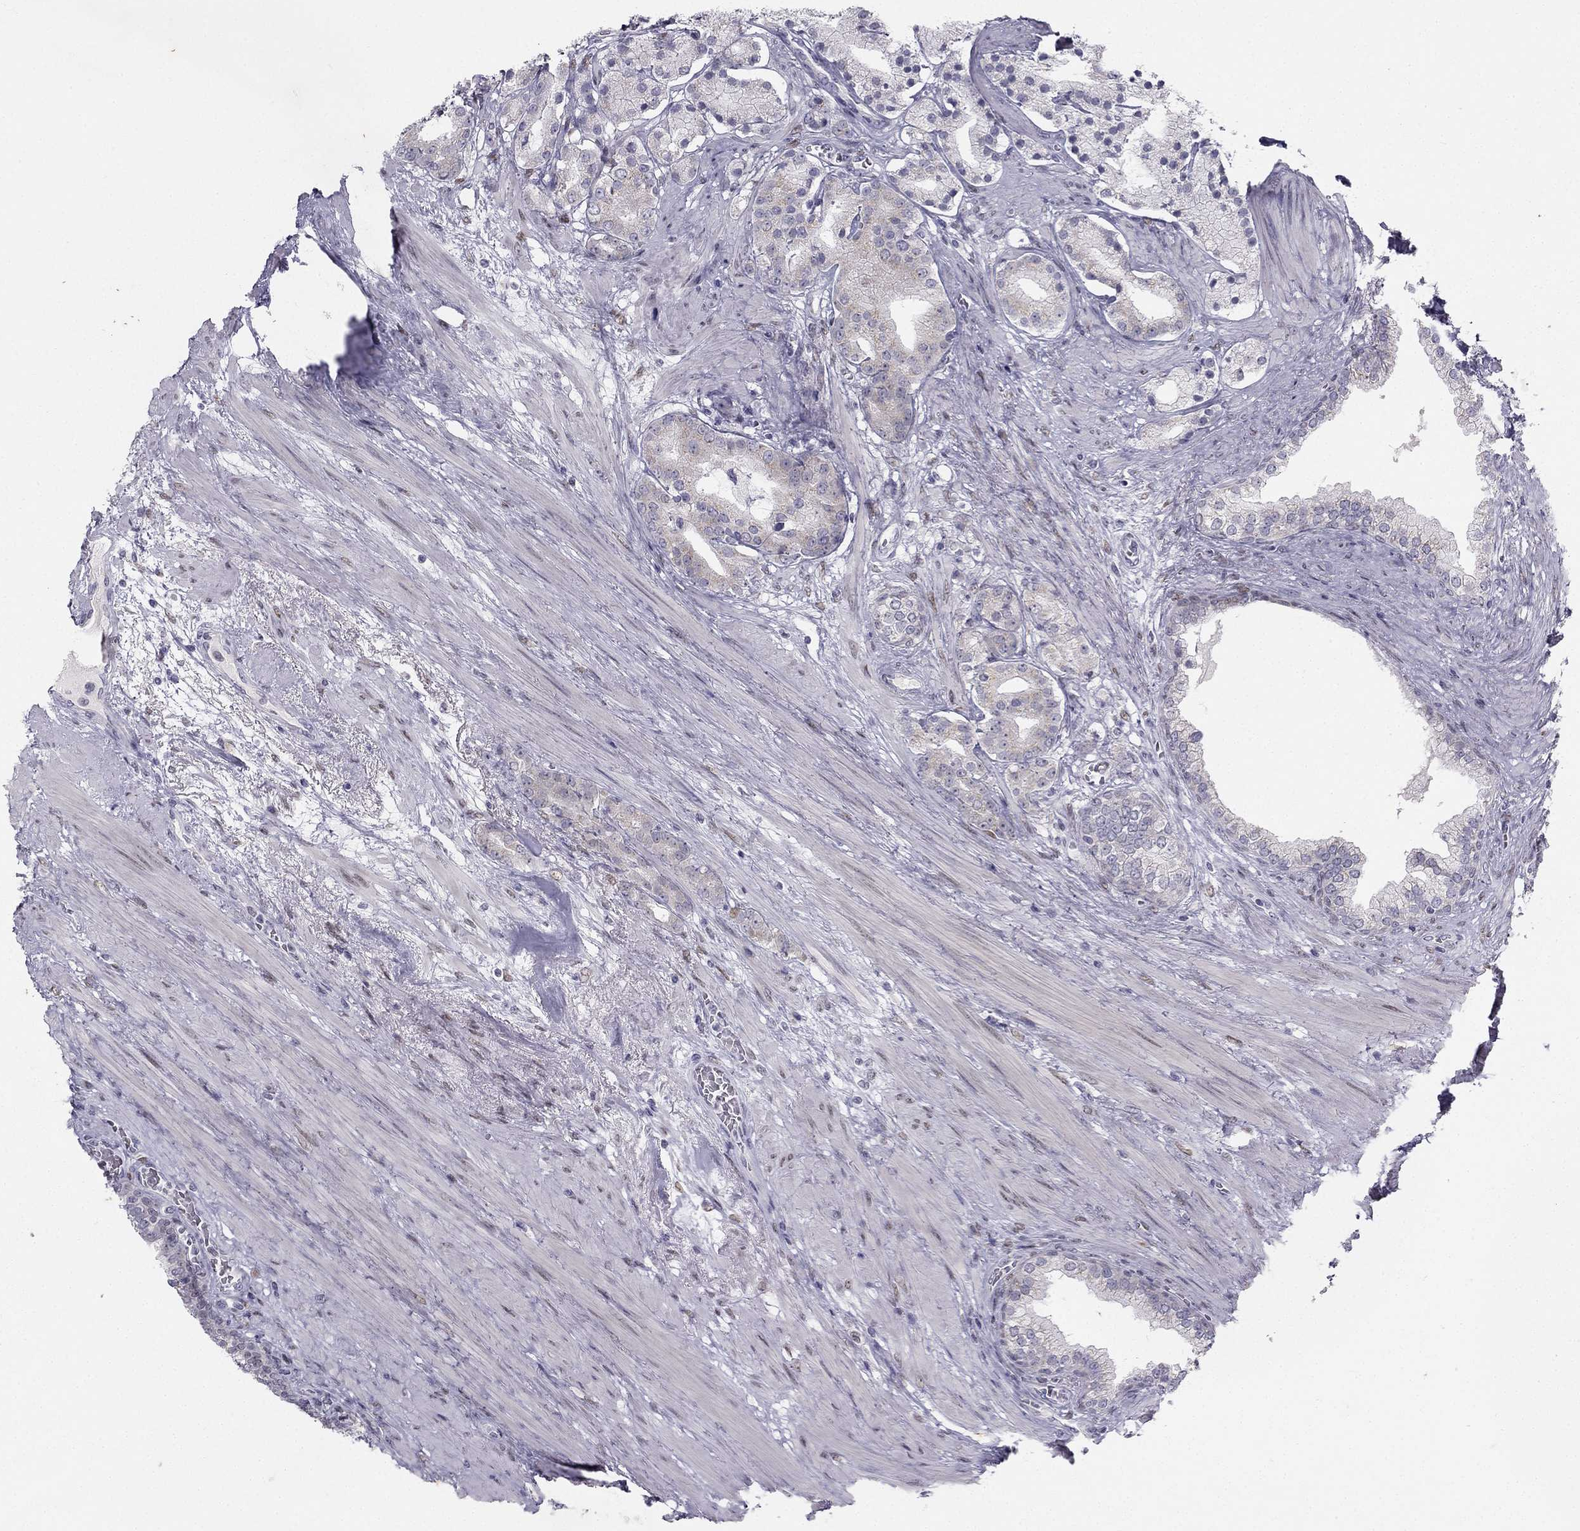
{"staining": {"intensity": "weak", "quantity": "25%-75%", "location": "cytoplasmic/membranous"}, "tissue": "prostate cancer", "cell_type": "Tumor cells", "image_type": "cancer", "snomed": [{"axis": "morphology", "description": "Adenocarcinoma, NOS"}, {"axis": "topography", "description": "Prostate"}], "caption": "This is a photomicrograph of IHC staining of adenocarcinoma (prostate), which shows weak staining in the cytoplasmic/membranous of tumor cells.", "gene": "TRPS1", "patient": {"sex": "male", "age": 69}}